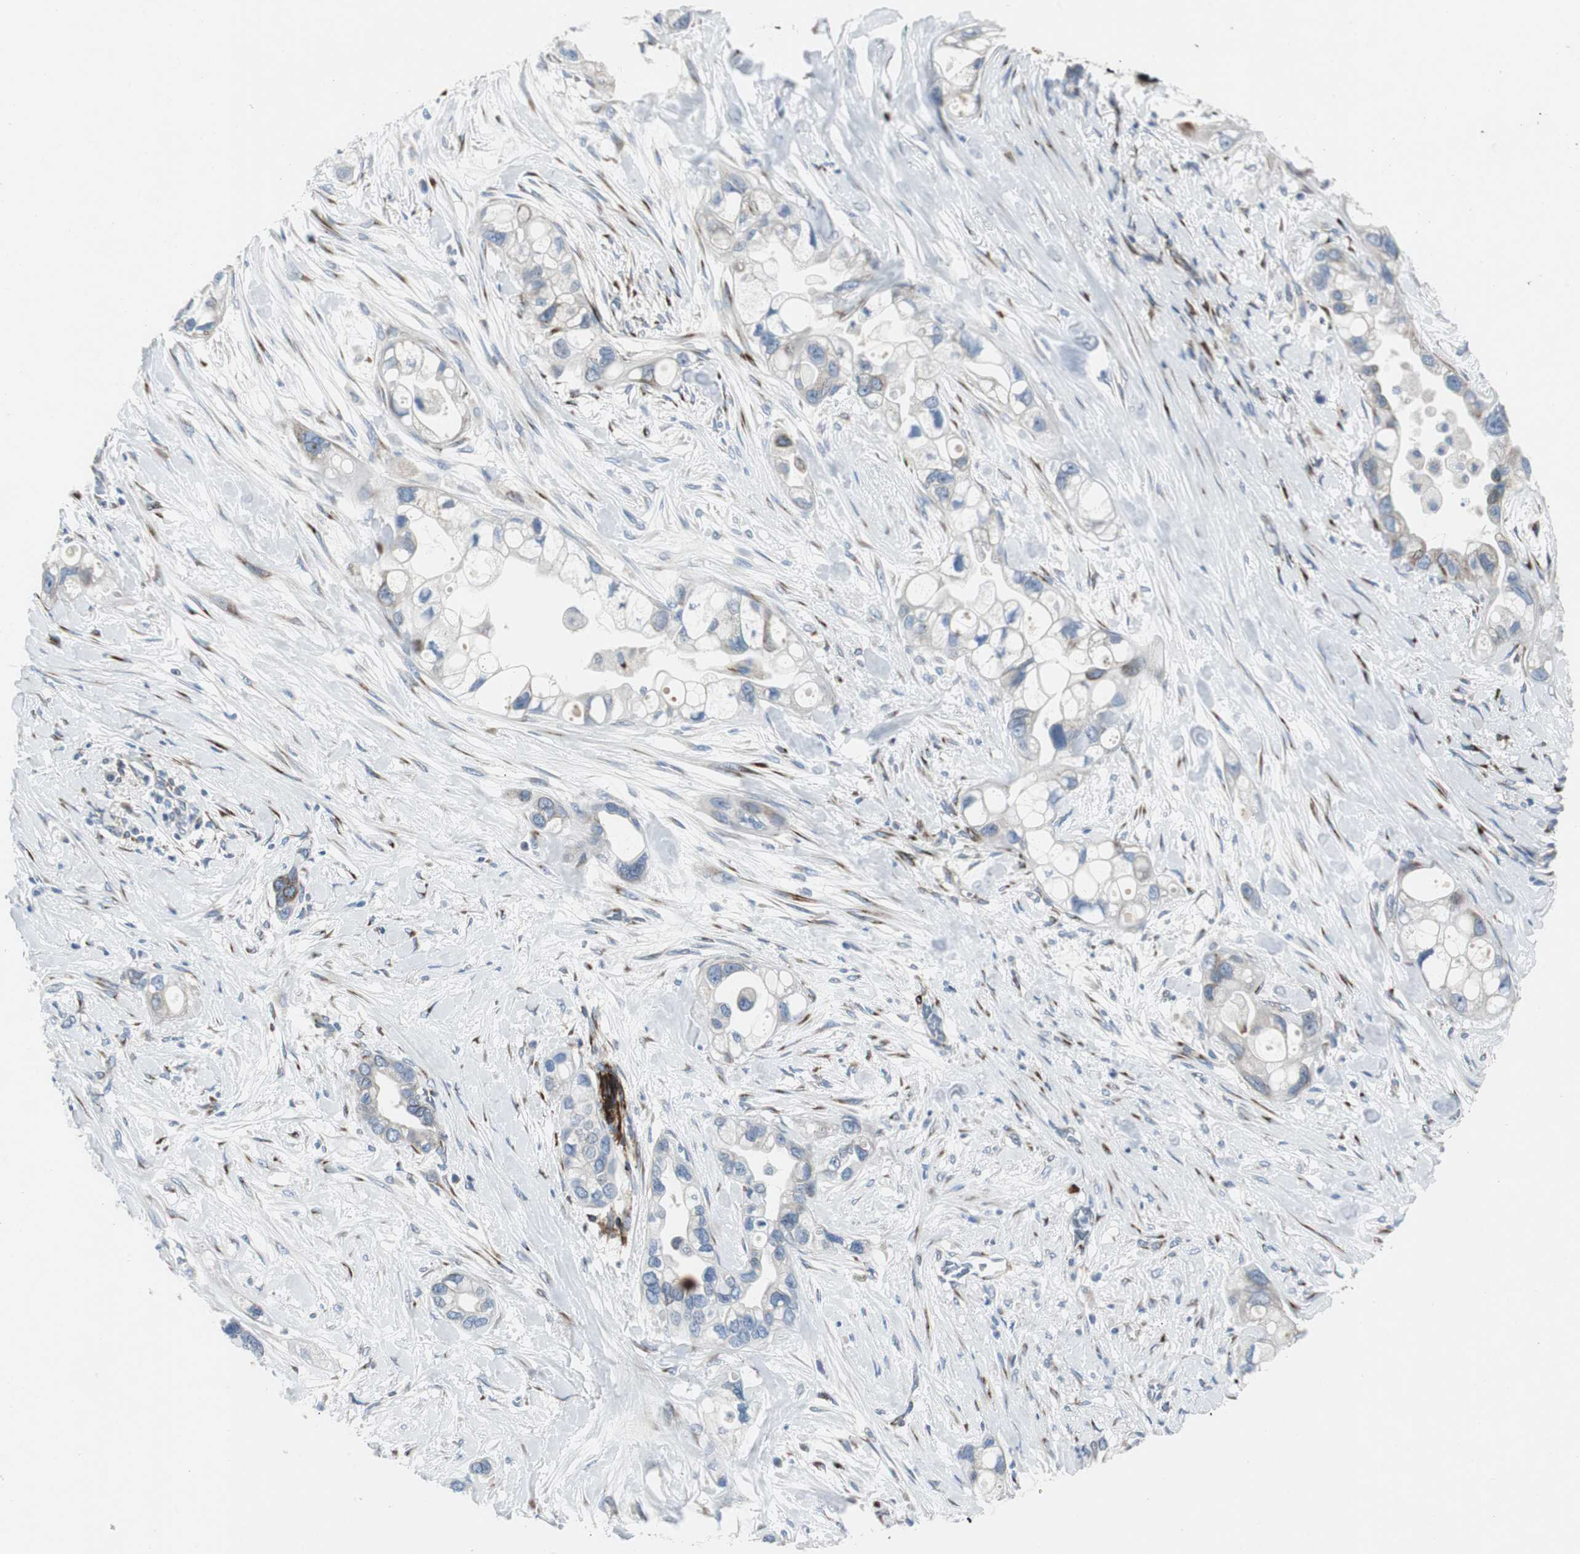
{"staining": {"intensity": "moderate", "quantity": "25%-75%", "location": "cytoplasmic/membranous"}, "tissue": "pancreatic cancer", "cell_type": "Tumor cells", "image_type": "cancer", "snomed": [{"axis": "morphology", "description": "Adenocarcinoma, NOS"}, {"axis": "topography", "description": "Pancreas"}], "caption": "IHC (DAB) staining of pancreatic adenocarcinoma shows moderate cytoplasmic/membranous protein positivity in about 25%-75% of tumor cells.", "gene": "BBC3", "patient": {"sex": "female", "age": 77}}